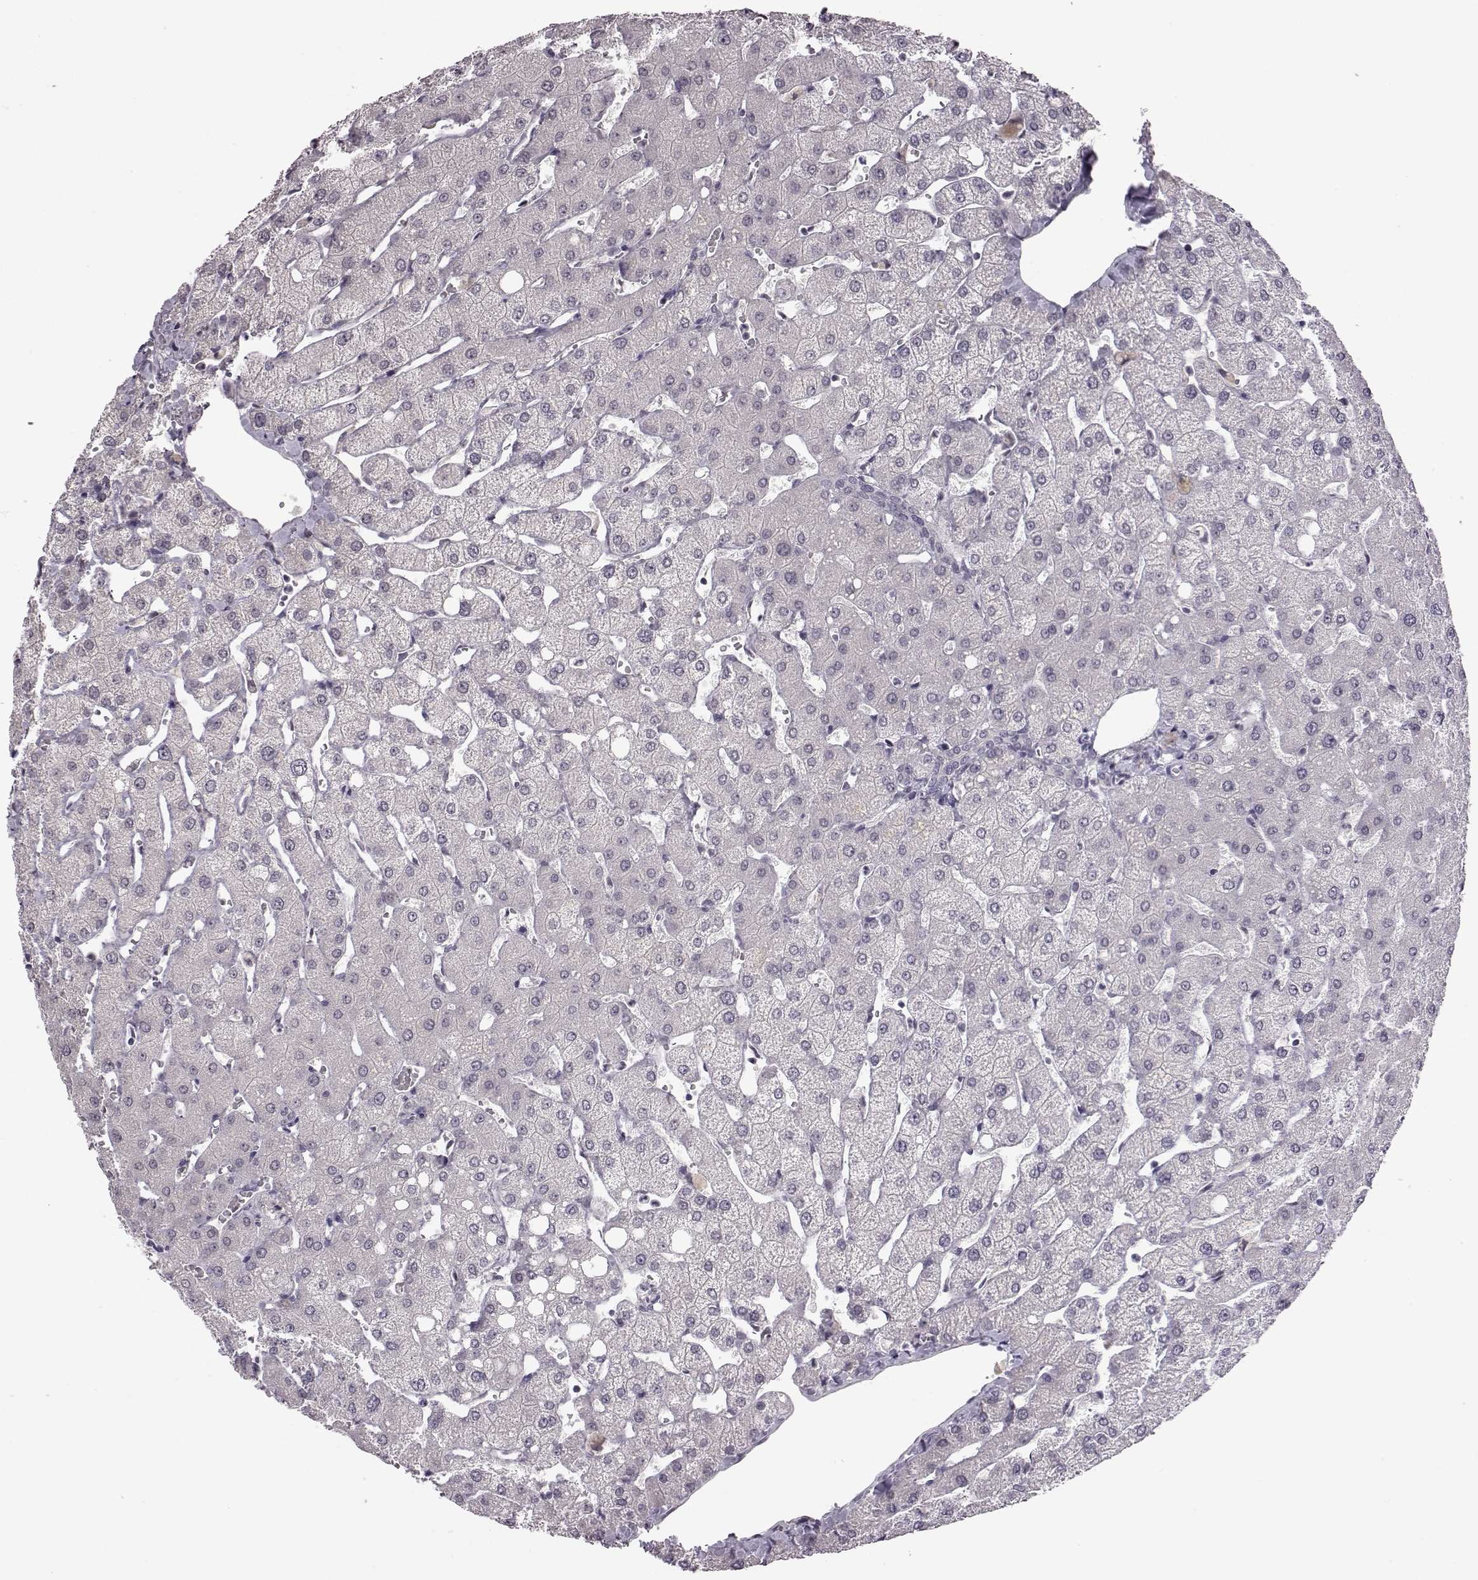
{"staining": {"intensity": "negative", "quantity": "none", "location": "none"}, "tissue": "liver", "cell_type": "Cholangiocytes", "image_type": "normal", "snomed": [{"axis": "morphology", "description": "Normal tissue, NOS"}, {"axis": "topography", "description": "Liver"}], "caption": "This is an immunohistochemistry histopathology image of normal liver. There is no expression in cholangiocytes.", "gene": "C10orf62", "patient": {"sex": "female", "age": 54}}